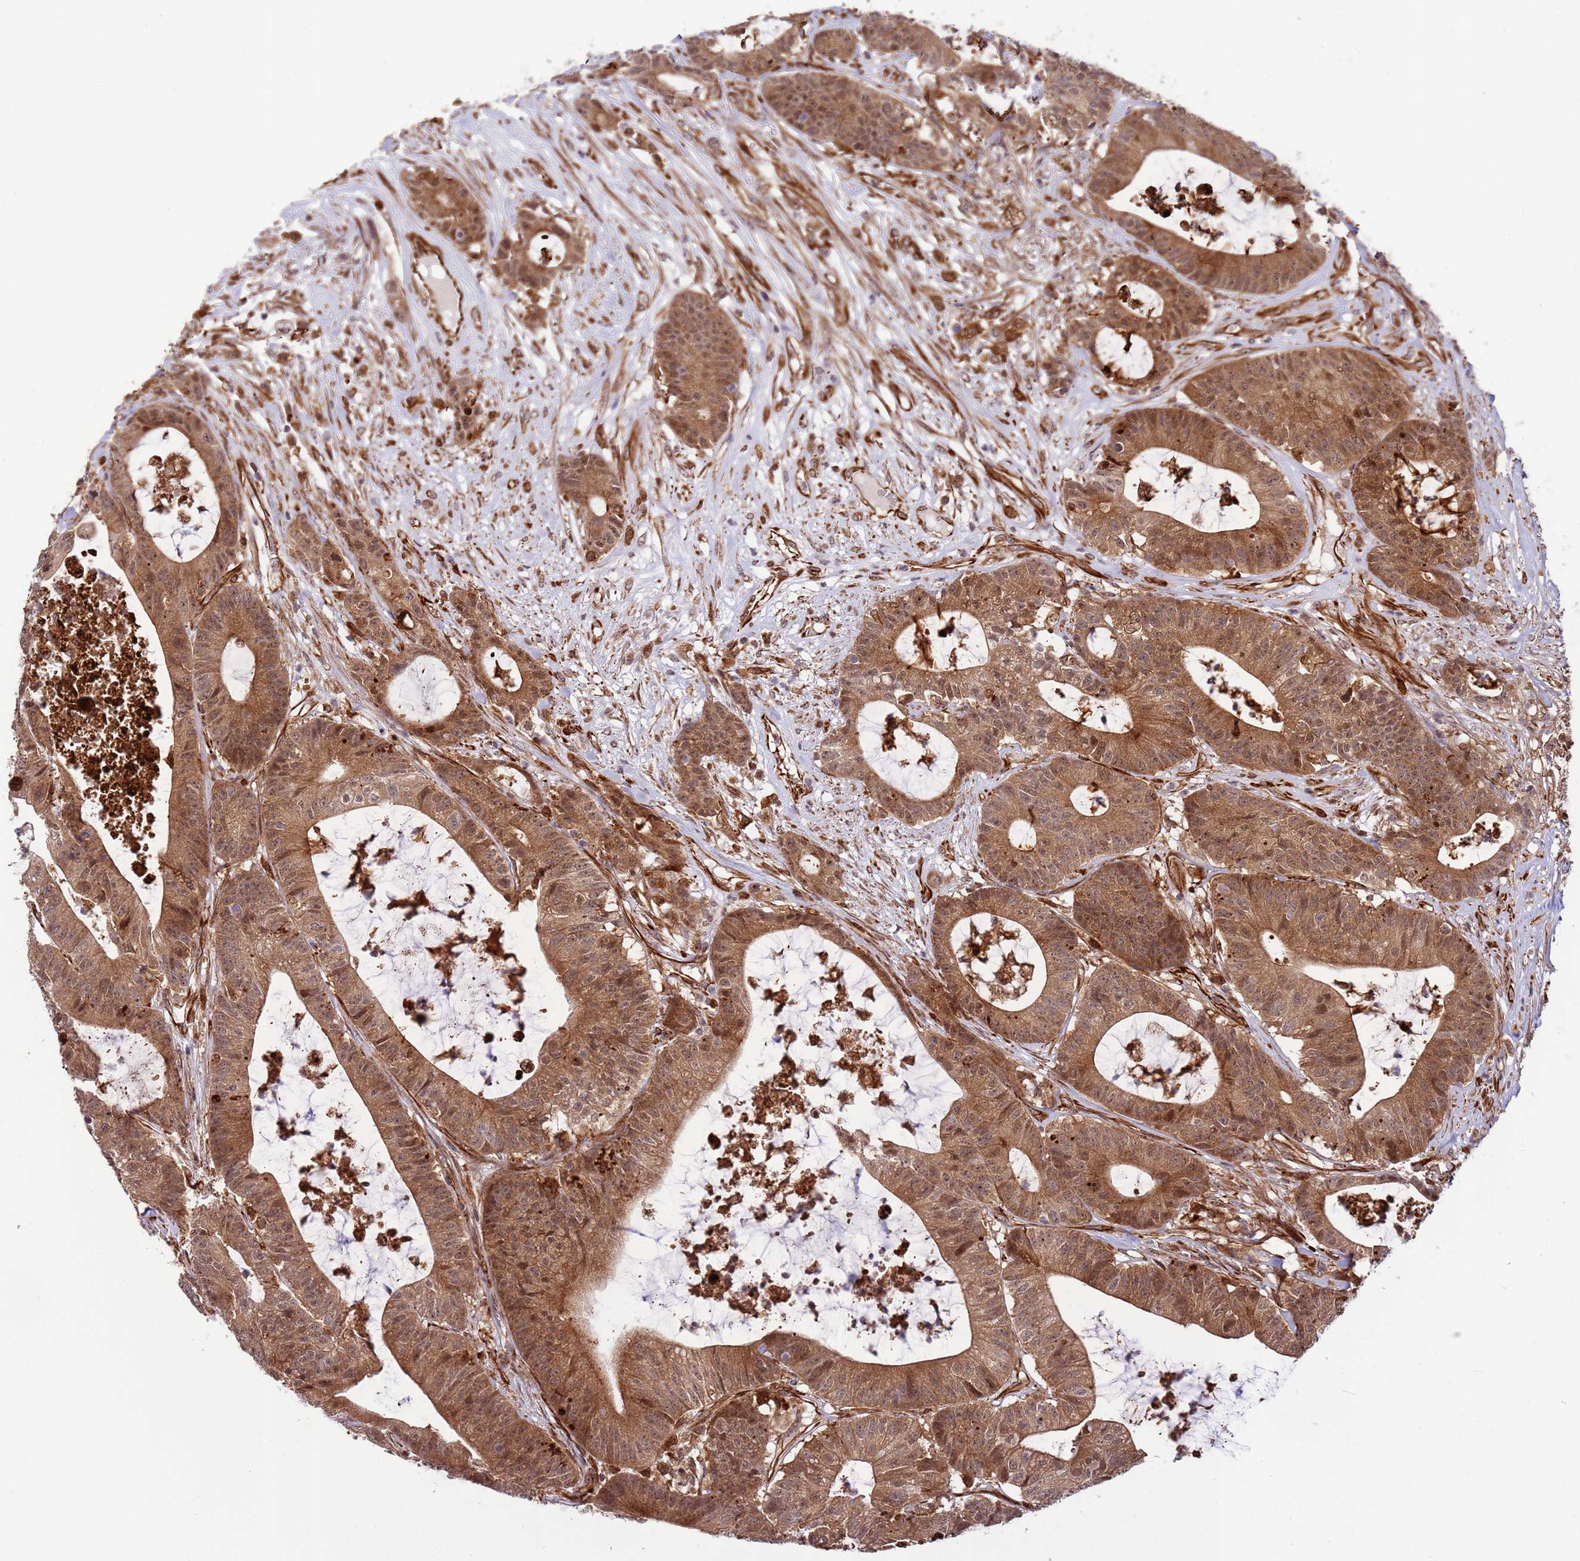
{"staining": {"intensity": "moderate", "quantity": ">75%", "location": "cytoplasmic/membranous,nuclear"}, "tissue": "colorectal cancer", "cell_type": "Tumor cells", "image_type": "cancer", "snomed": [{"axis": "morphology", "description": "Adenocarcinoma, NOS"}, {"axis": "topography", "description": "Colon"}], "caption": "Tumor cells exhibit moderate cytoplasmic/membranous and nuclear positivity in approximately >75% of cells in colorectal cancer.", "gene": "NEK3", "patient": {"sex": "female", "age": 84}}